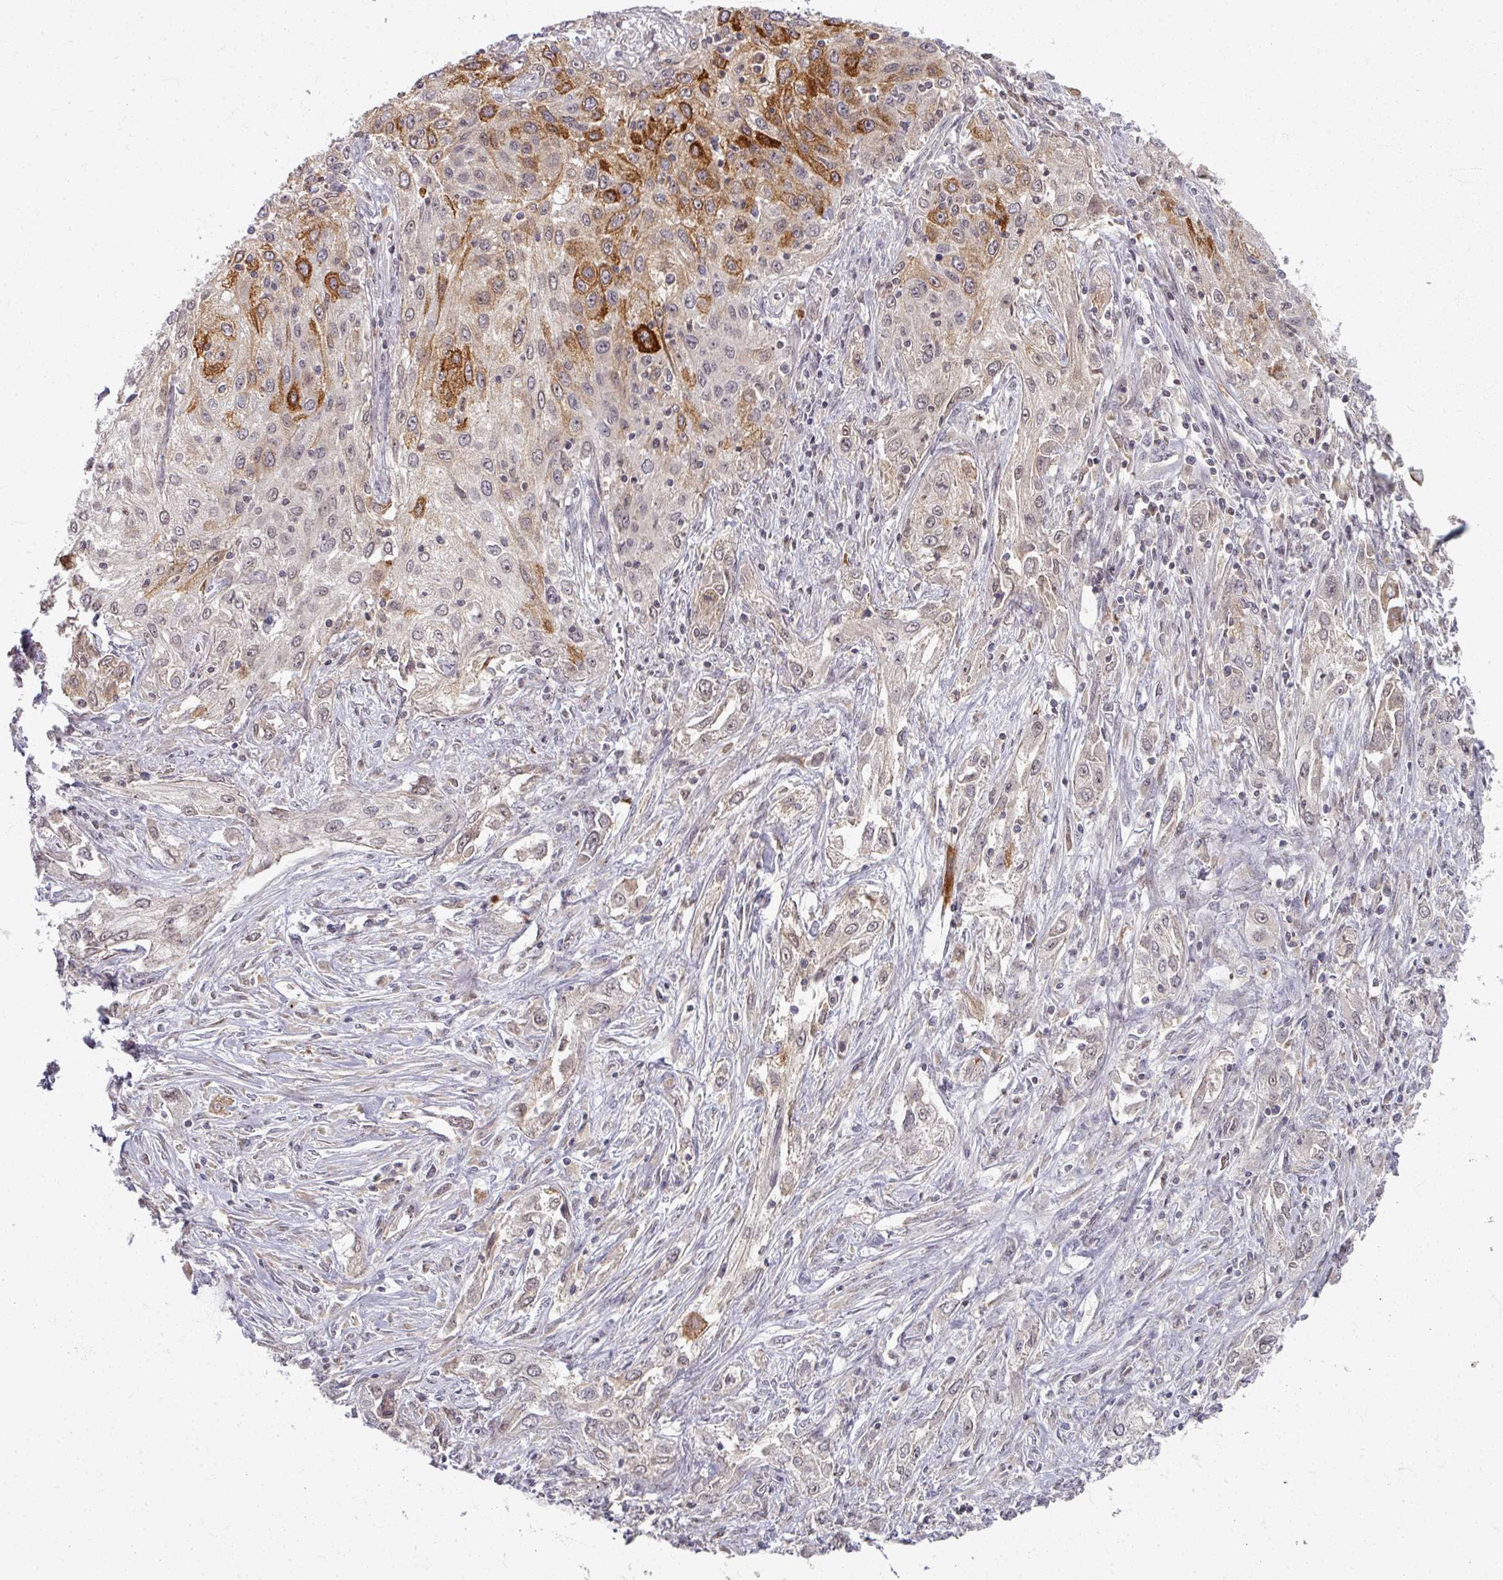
{"staining": {"intensity": "strong", "quantity": "<25%", "location": "cytoplasmic/membranous"}, "tissue": "lung cancer", "cell_type": "Tumor cells", "image_type": "cancer", "snomed": [{"axis": "morphology", "description": "Squamous cell carcinoma, NOS"}, {"axis": "topography", "description": "Lung"}], "caption": "Squamous cell carcinoma (lung) tissue demonstrates strong cytoplasmic/membranous positivity in approximately <25% of tumor cells", "gene": "TTLL7", "patient": {"sex": "female", "age": 69}}